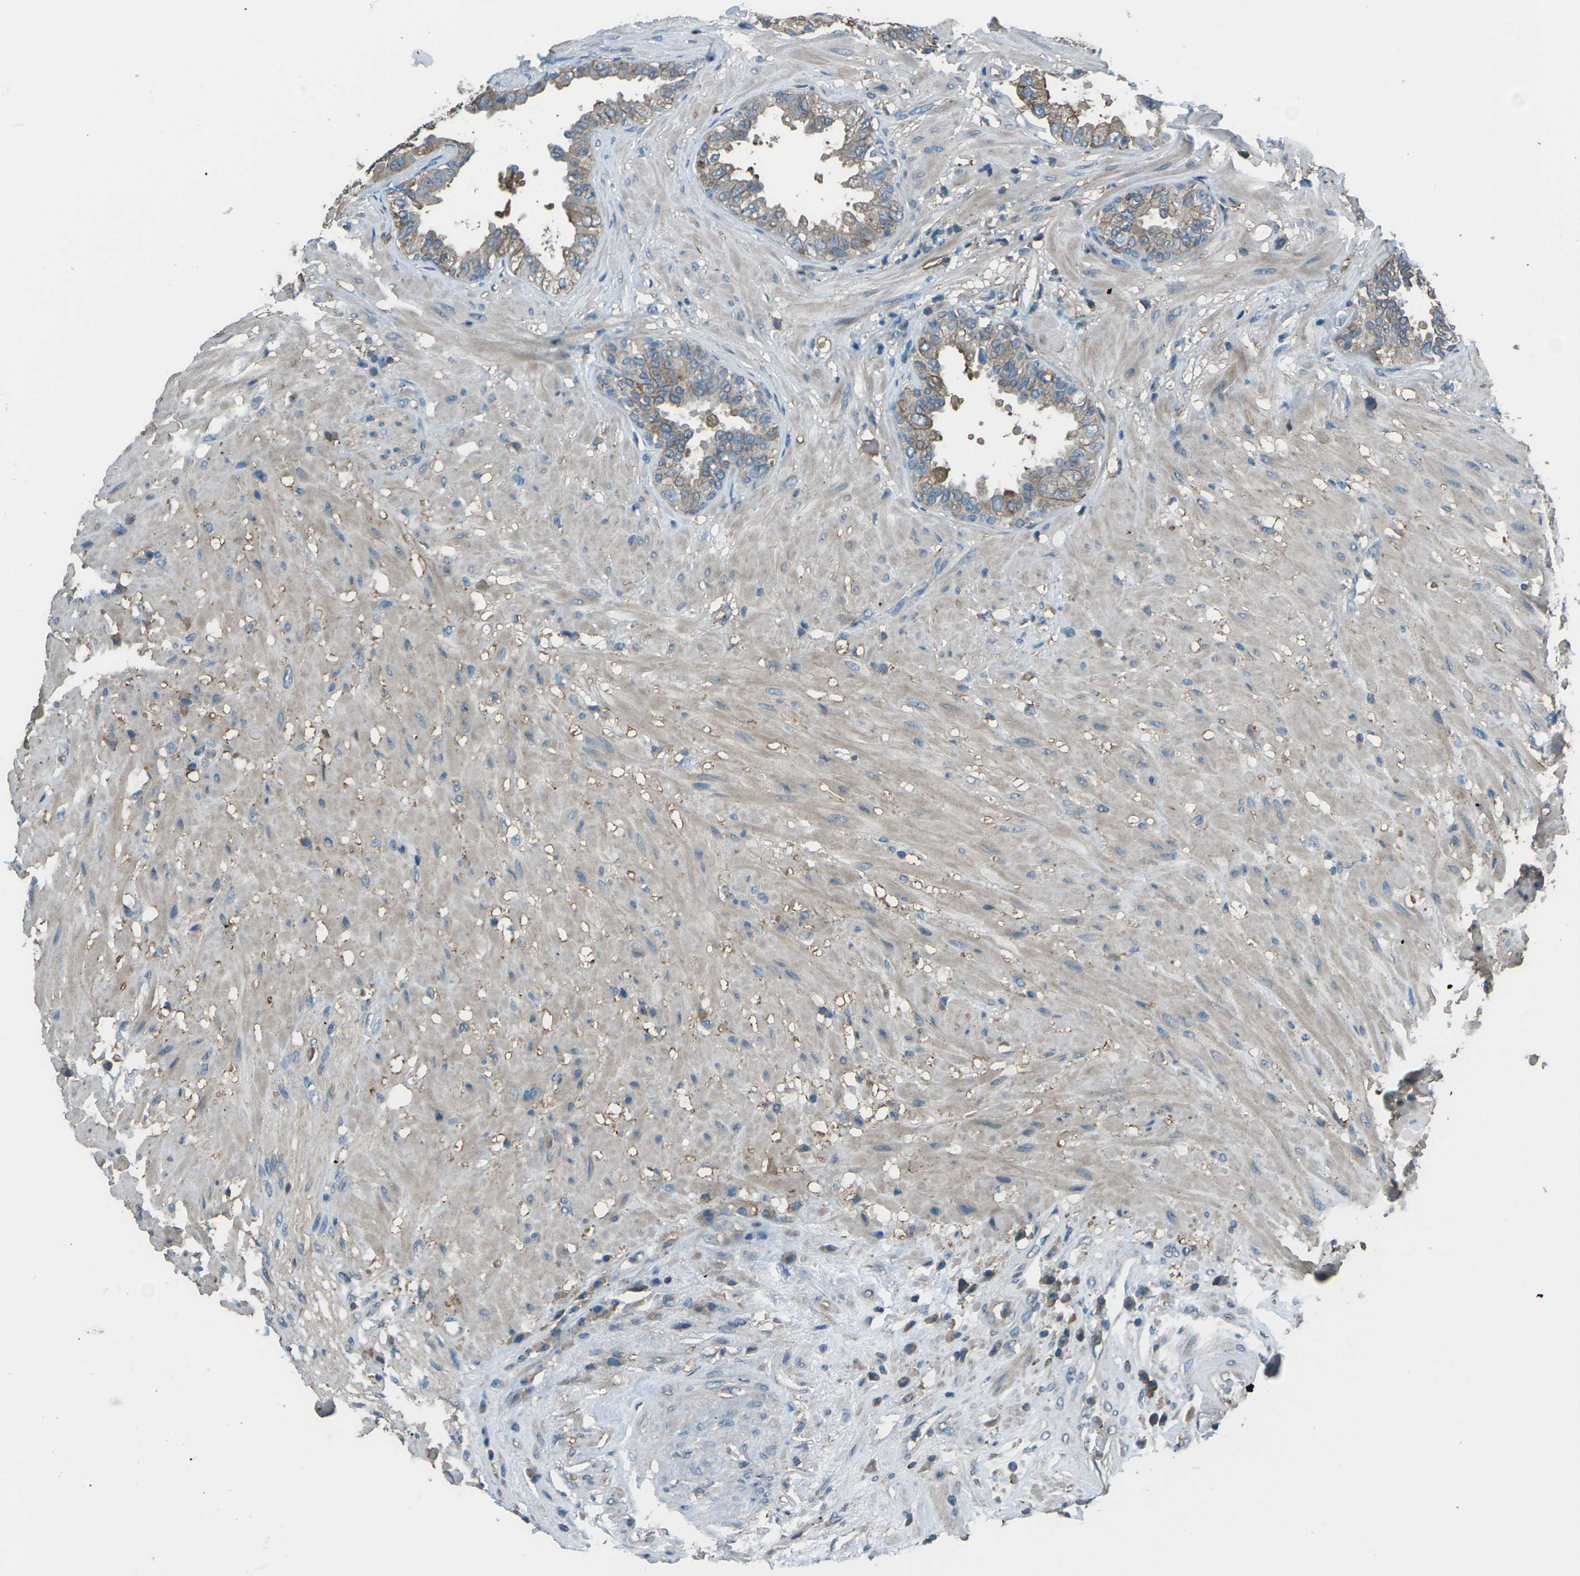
{"staining": {"intensity": "weak", "quantity": ">75%", "location": "cytoplasmic/membranous"}, "tissue": "seminal vesicle", "cell_type": "Glandular cells", "image_type": "normal", "snomed": [{"axis": "morphology", "description": "Normal tissue, NOS"}, {"axis": "topography", "description": "Seminal veicle"}], "caption": "Seminal vesicle stained with immunohistochemistry (IHC) exhibits weak cytoplasmic/membranous expression in about >75% of glandular cells.", "gene": "CMTM4", "patient": {"sex": "male", "age": 61}}